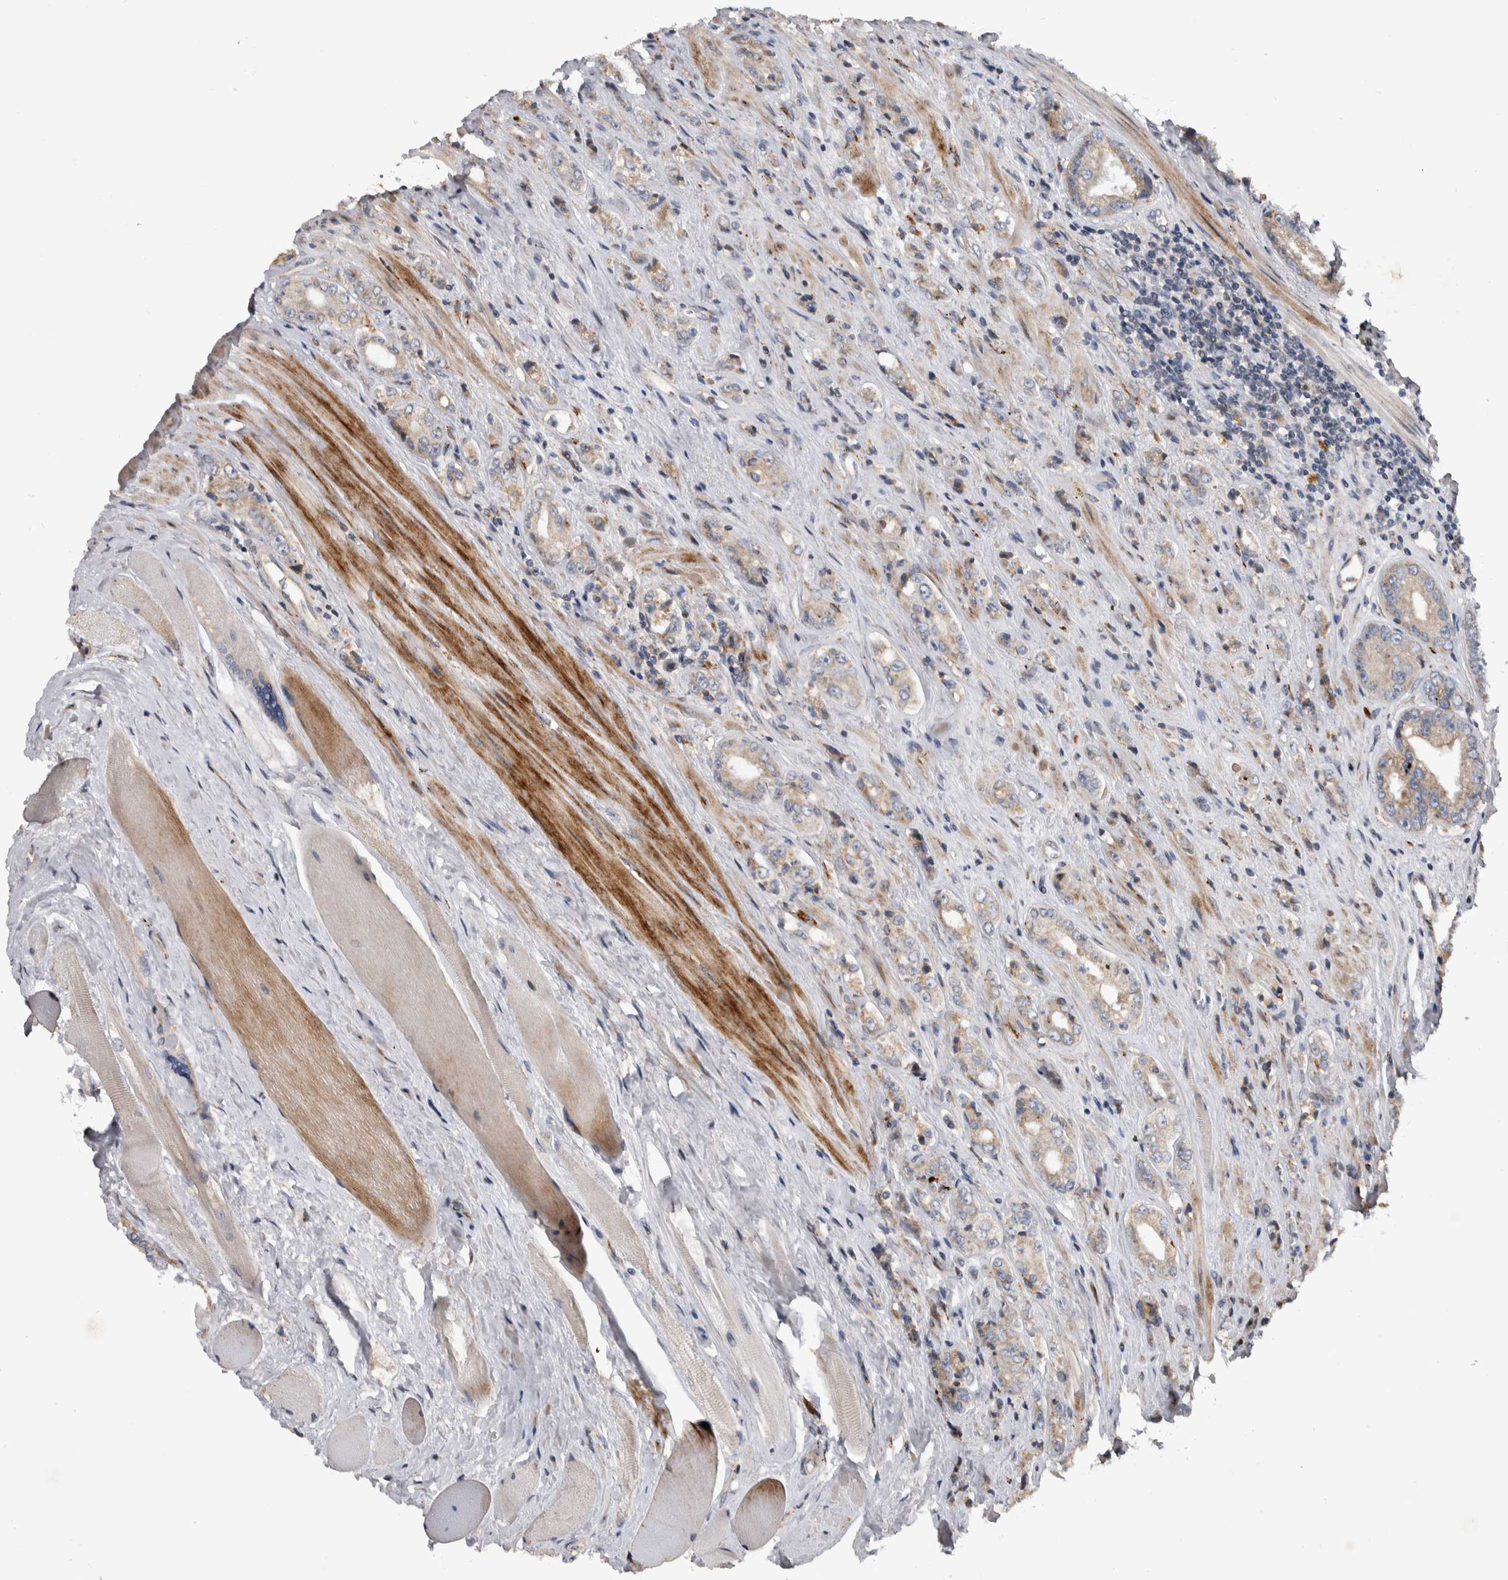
{"staining": {"intensity": "weak", "quantity": "25%-75%", "location": "cytoplasmic/membranous"}, "tissue": "prostate cancer", "cell_type": "Tumor cells", "image_type": "cancer", "snomed": [{"axis": "morphology", "description": "Adenocarcinoma, High grade"}, {"axis": "topography", "description": "Prostate"}], "caption": "Tumor cells display low levels of weak cytoplasmic/membranous staining in approximately 25%-75% of cells in human prostate cancer. Nuclei are stained in blue.", "gene": "FAM83G", "patient": {"sex": "male", "age": 61}}